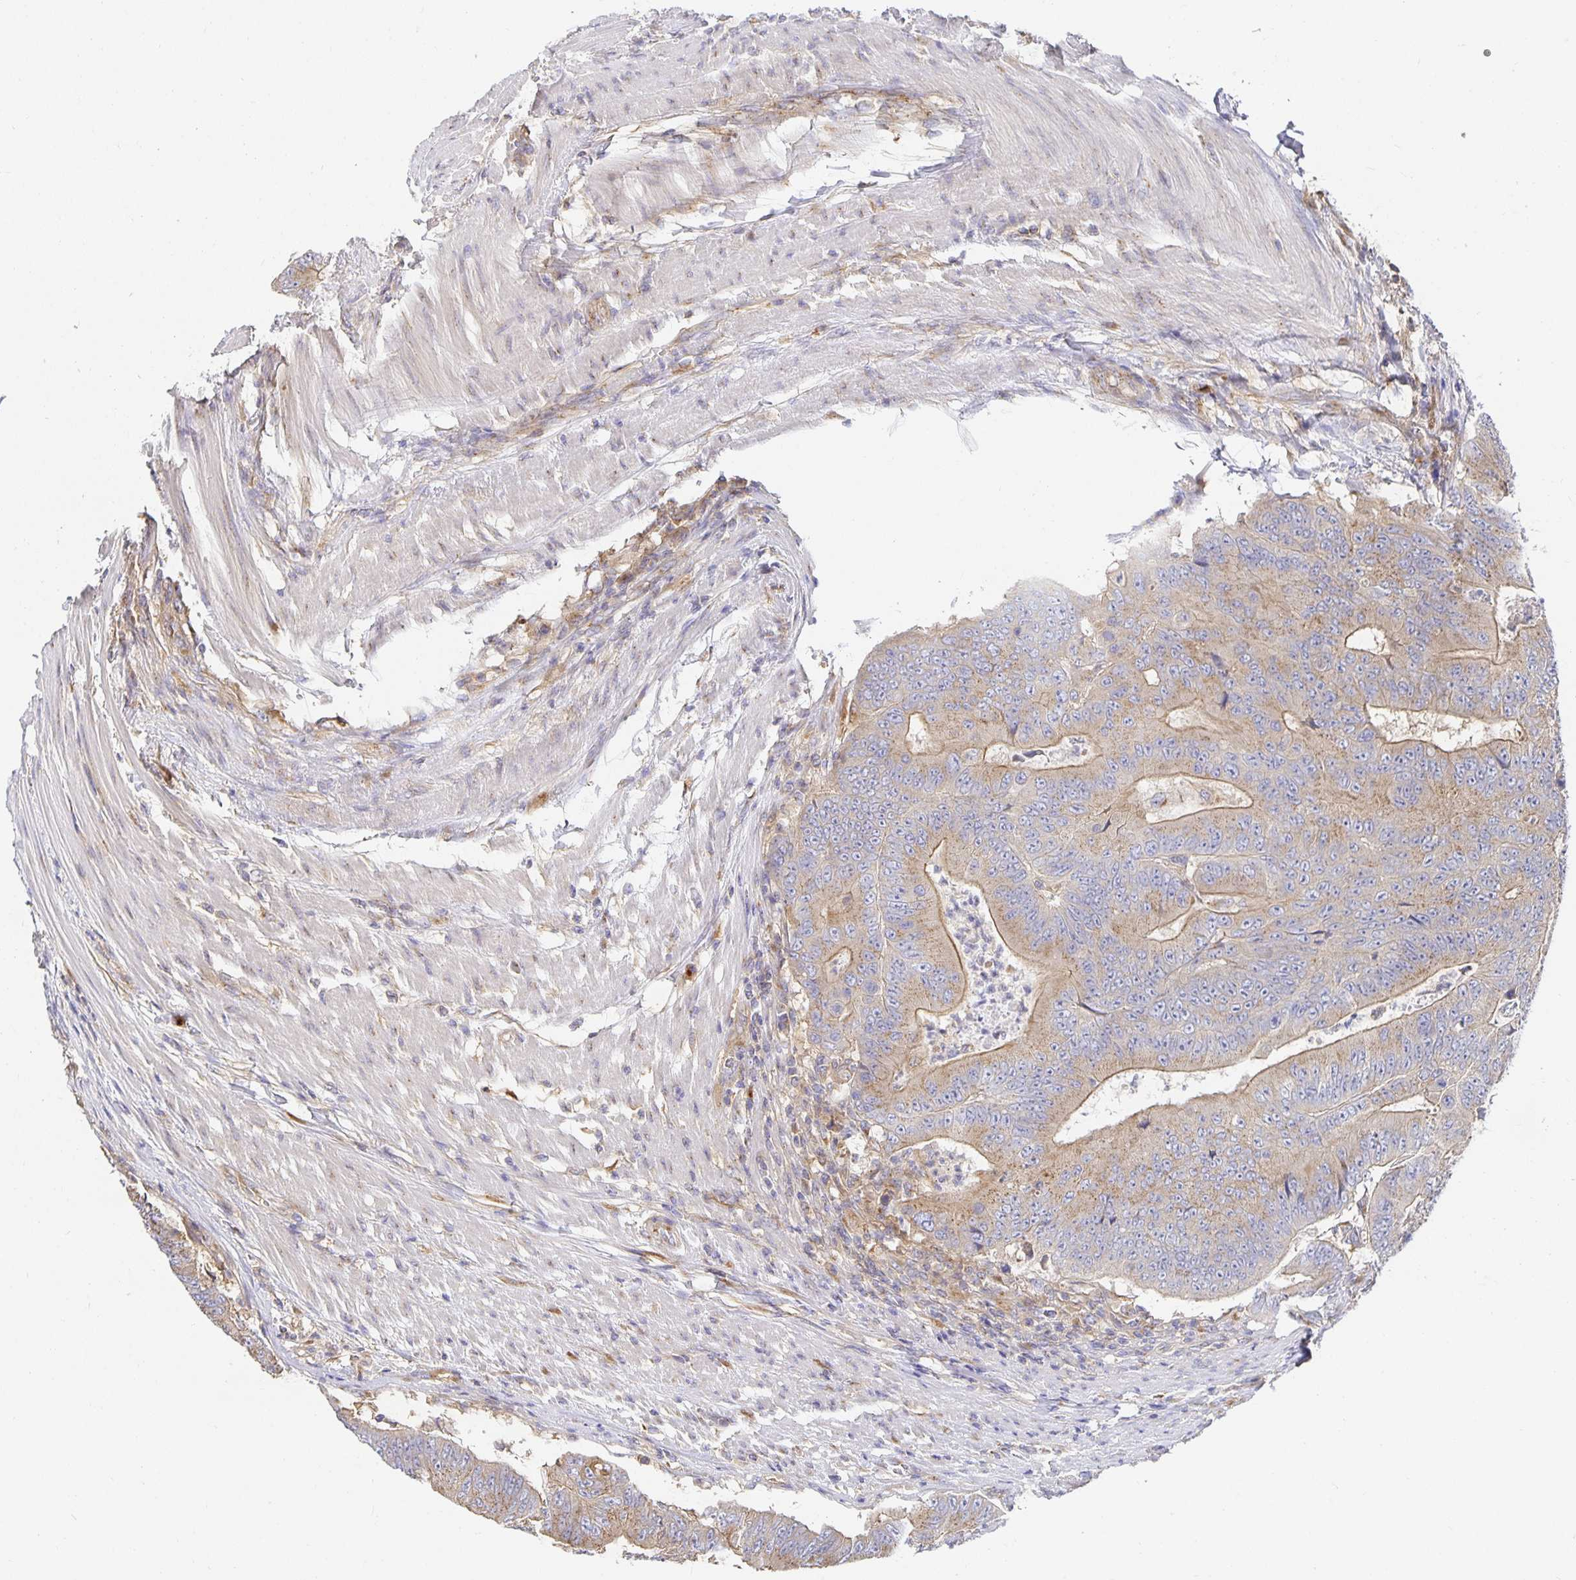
{"staining": {"intensity": "weak", "quantity": ">75%", "location": "cytoplasmic/membranous"}, "tissue": "colorectal cancer", "cell_type": "Tumor cells", "image_type": "cancer", "snomed": [{"axis": "morphology", "description": "Adenocarcinoma, NOS"}, {"axis": "topography", "description": "Colon"}], "caption": "Brown immunohistochemical staining in human colorectal cancer (adenocarcinoma) displays weak cytoplasmic/membranous positivity in approximately >75% of tumor cells.", "gene": "USO1", "patient": {"sex": "female", "age": 48}}